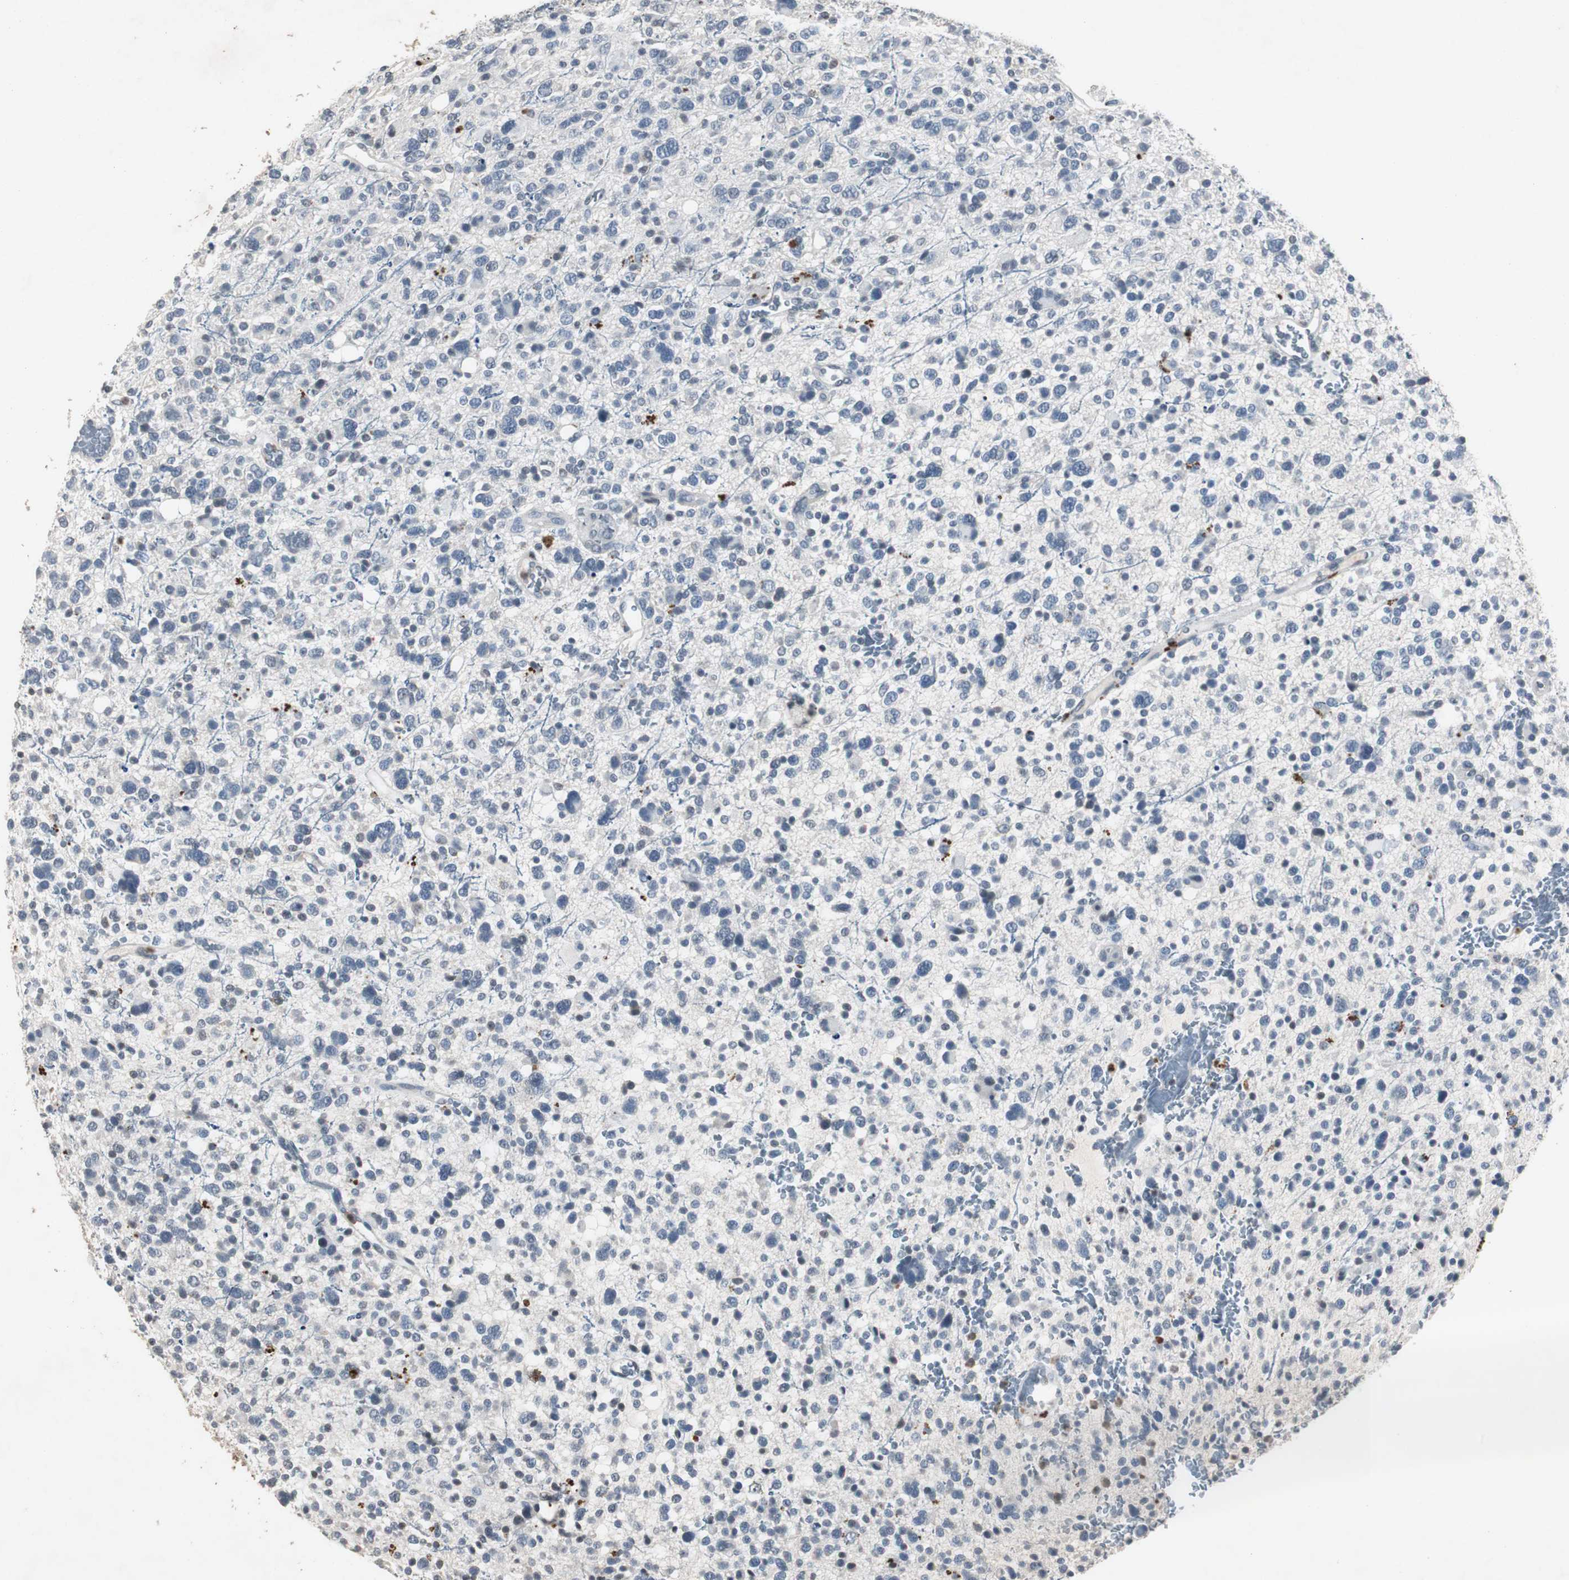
{"staining": {"intensity": "negative", "quantity": "none", "location": "none"}, "tissue": "glioma", "cell_type": "Tumor cells", "image_type": "cancer", "snomed": [{"axis": "morphology", "description": "Glioma, malignant, High grade"}, {"axis": "topography", "description": "Brain"}], "caption": "The immunohistochemistry (IHC) micrograph has no significant staining in tumor cells of glioma tissue. The staining is performed using DAB brown chromogen with nuclei counter-stained in using hematoxylin.", "gene": "ADNP2", "patient": {"sex": "male", "age": 48}}